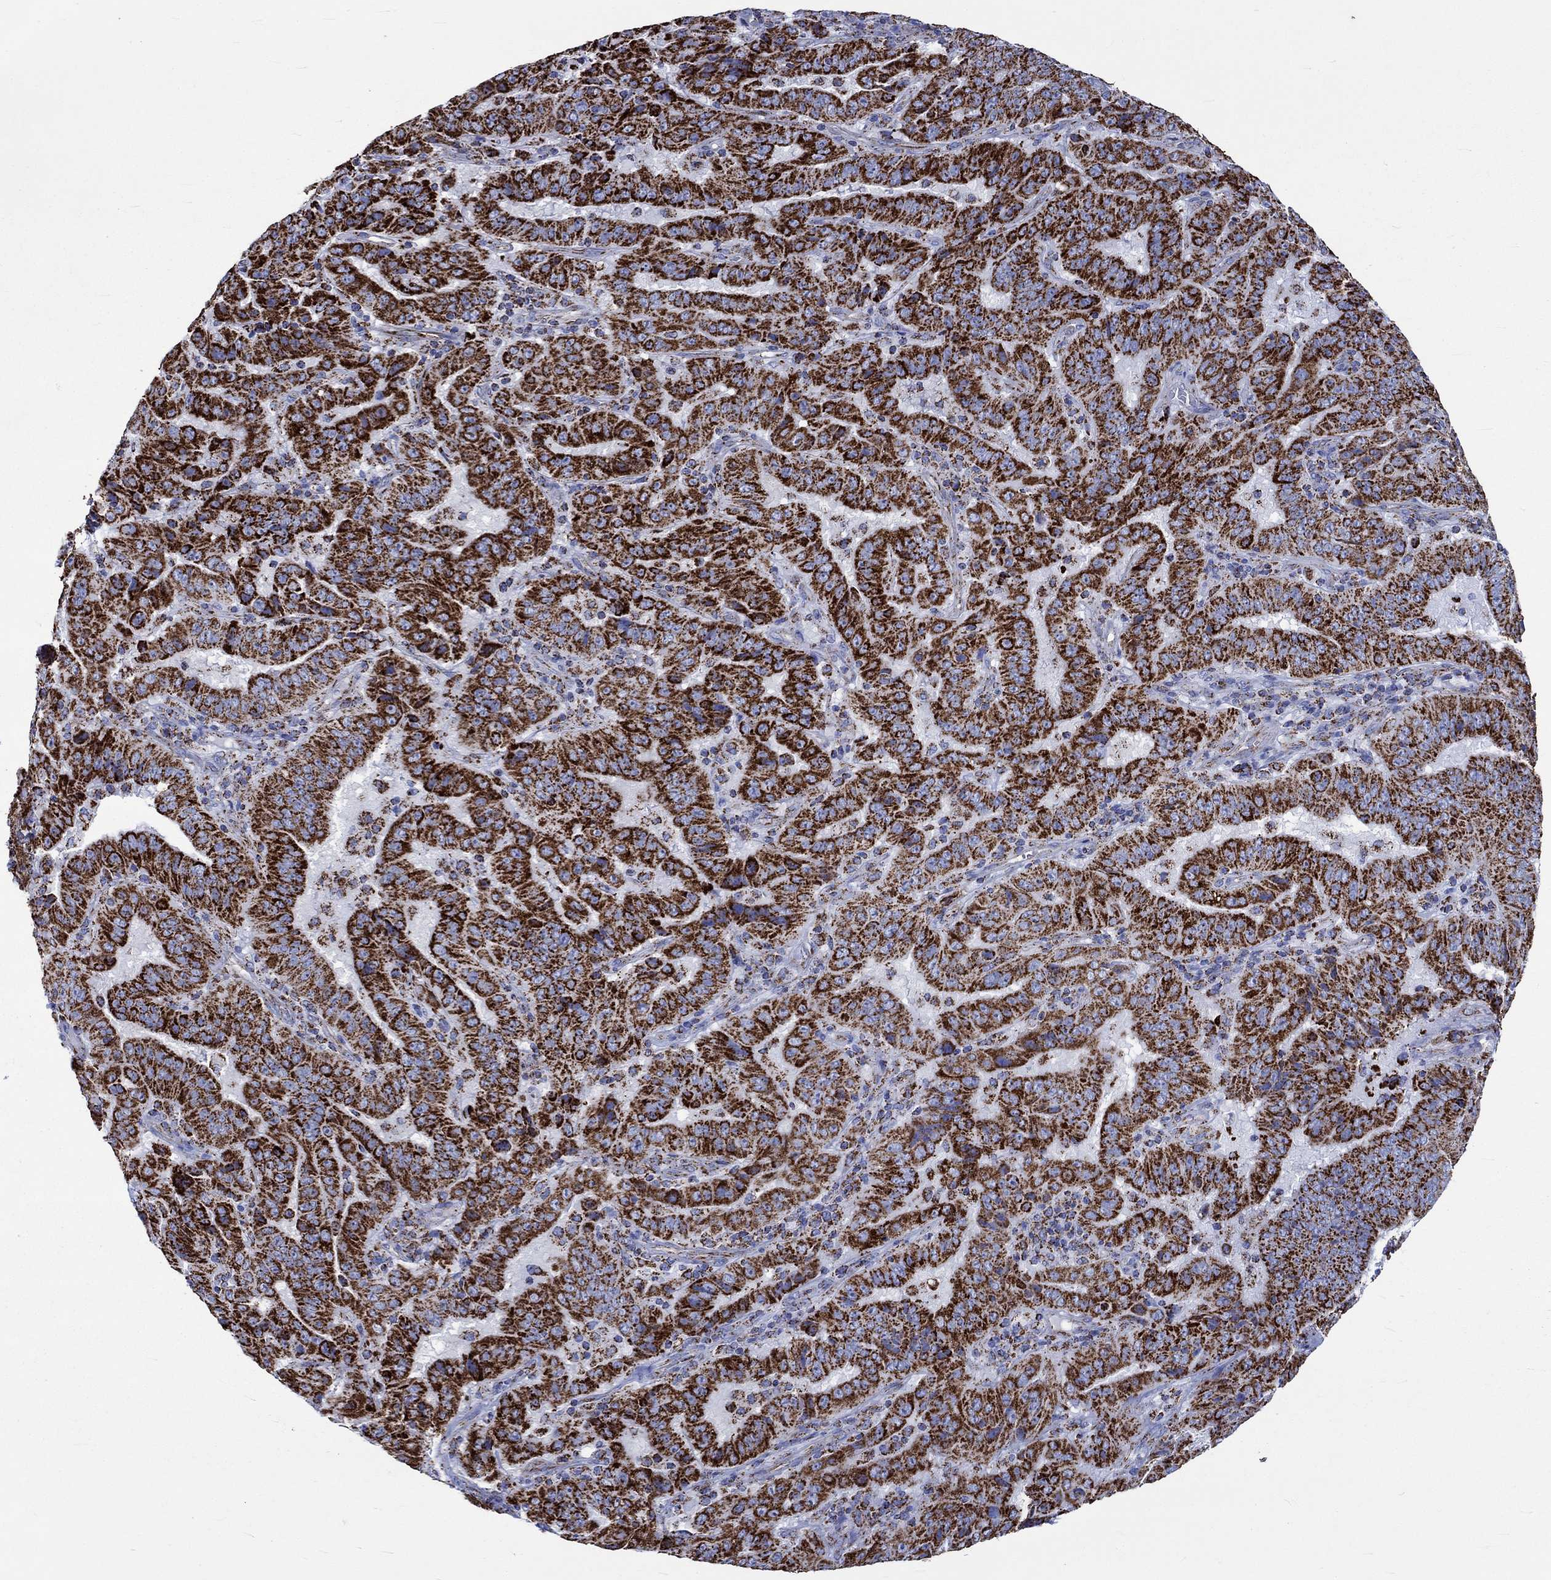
{"staining": {"intensity": "strong", "quantity": ">75%", "location": "cytoplasmic/membranous"}, "tissue": "pancreatic cancer", "cell_type": "Tumor cells", "image_type": "cancer", "snomed": [{"axis": "morphology", "description": "Adenocarcinoma, NOS"}, {"axis": "topography", "description": "Pancreas"}], "caption": "DAB (3,3'-diaminobenzidine) immunohistochemical staining of pancreatic adenocarcinoma reveals strong cytoplasmic/membranous protein staining in approximately >75% of tumor cells.", "gene": "RCE1", "patient": {"sex": "male", "age": 63}}